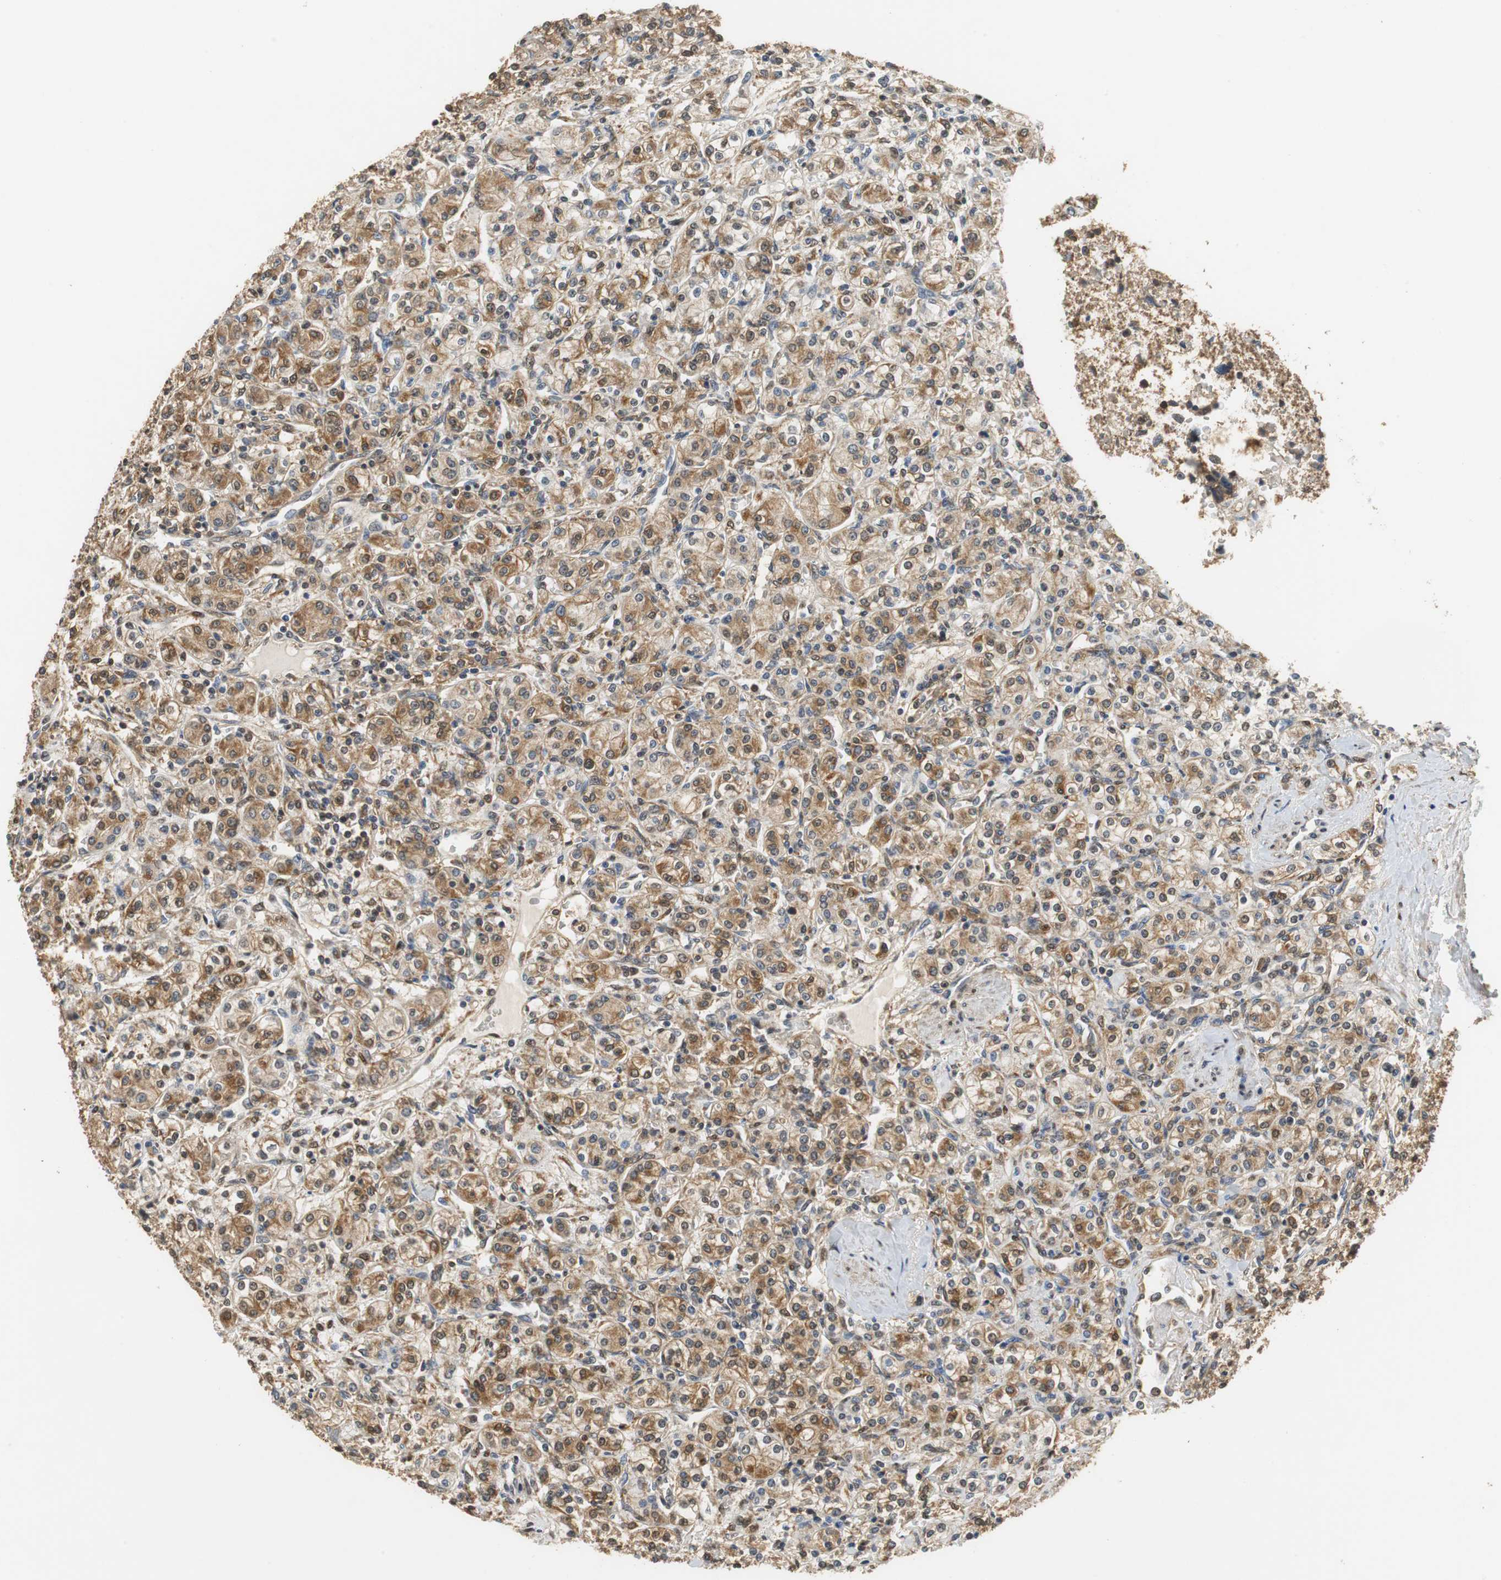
{"staining": {"intensity": "moderate", "quantity": ">75%", "location": "cytoplasmic/membranous,nuclear"}, "tissue": "renal cancer", "cell_type": "Tumor cells", "image_type": "cancer", "snomed": [{"axis": "morphology", "description": "Adenocarcinoma, NOS"}, {"axis": "topography", "description": "Kidney"}], "caption": "This image shows IHC staining of human adenocarcinoma (renal), with medium moderate cytoplasmic/membranous and nuclear positivity in approximately >75% of tumor cells.", "gene": "UBQLN2", "patient": {"sex": "male", "age": 77}}